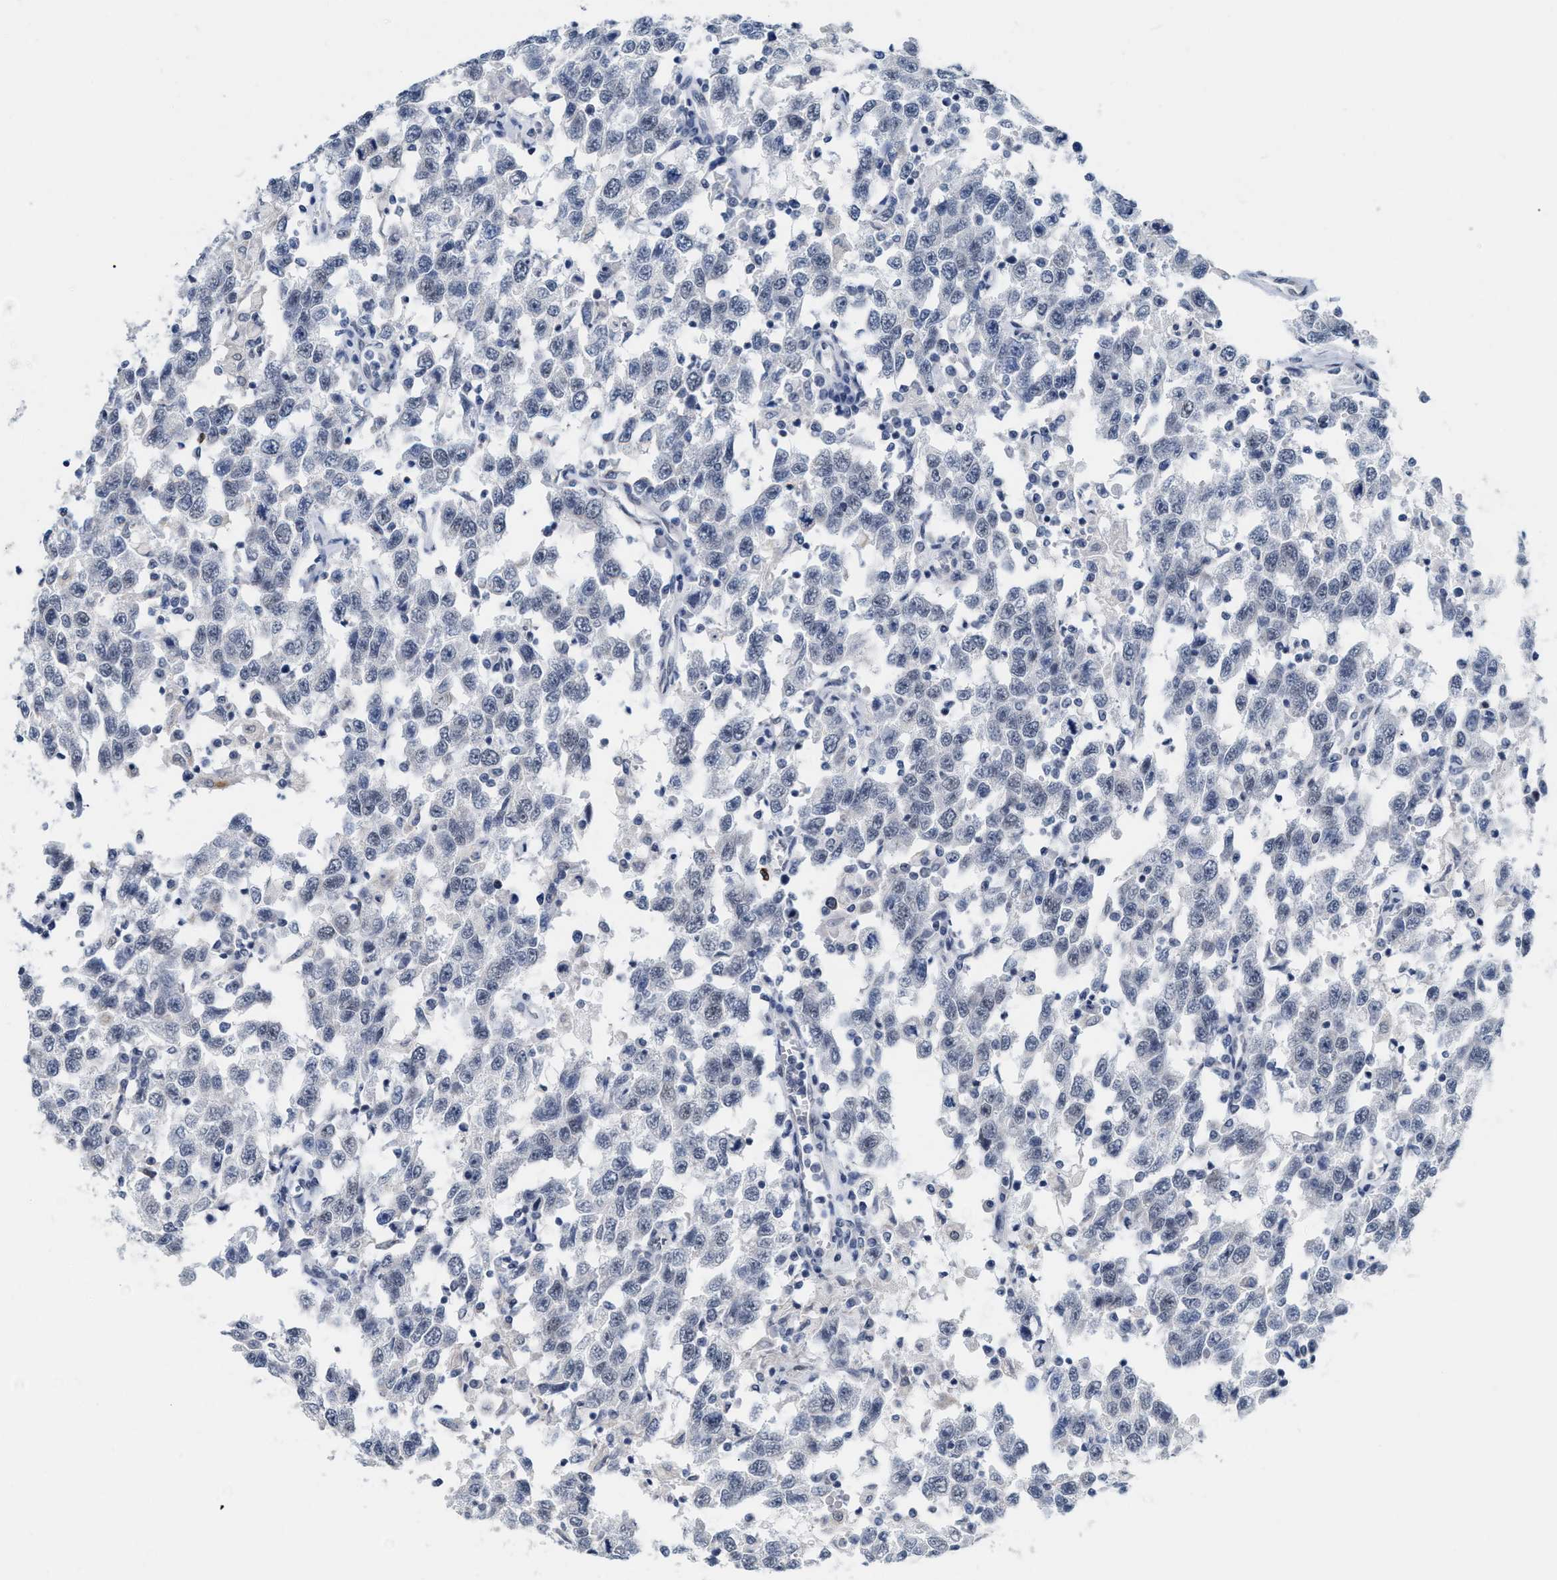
{"staining": {"intensity": "negative", "quantity": "none", "location": "none"}, "tissue": "testis cancer", "cell_type": "Tumor cells", "image_type": "cancer", "snomed": [{"axis": "morphology", "description": "Seminoma, NOS"}, {"axis": "topography", "description": "Testis"}], "caption": "Protein analysis of testis cancer demonstrates no significant expression in tumor cells. (DAB immunohistochemistry visualized using brightfield microscopy, high magnification).", "gene": "XIRP1", "patient": {"sex": "male", "age": 41}}